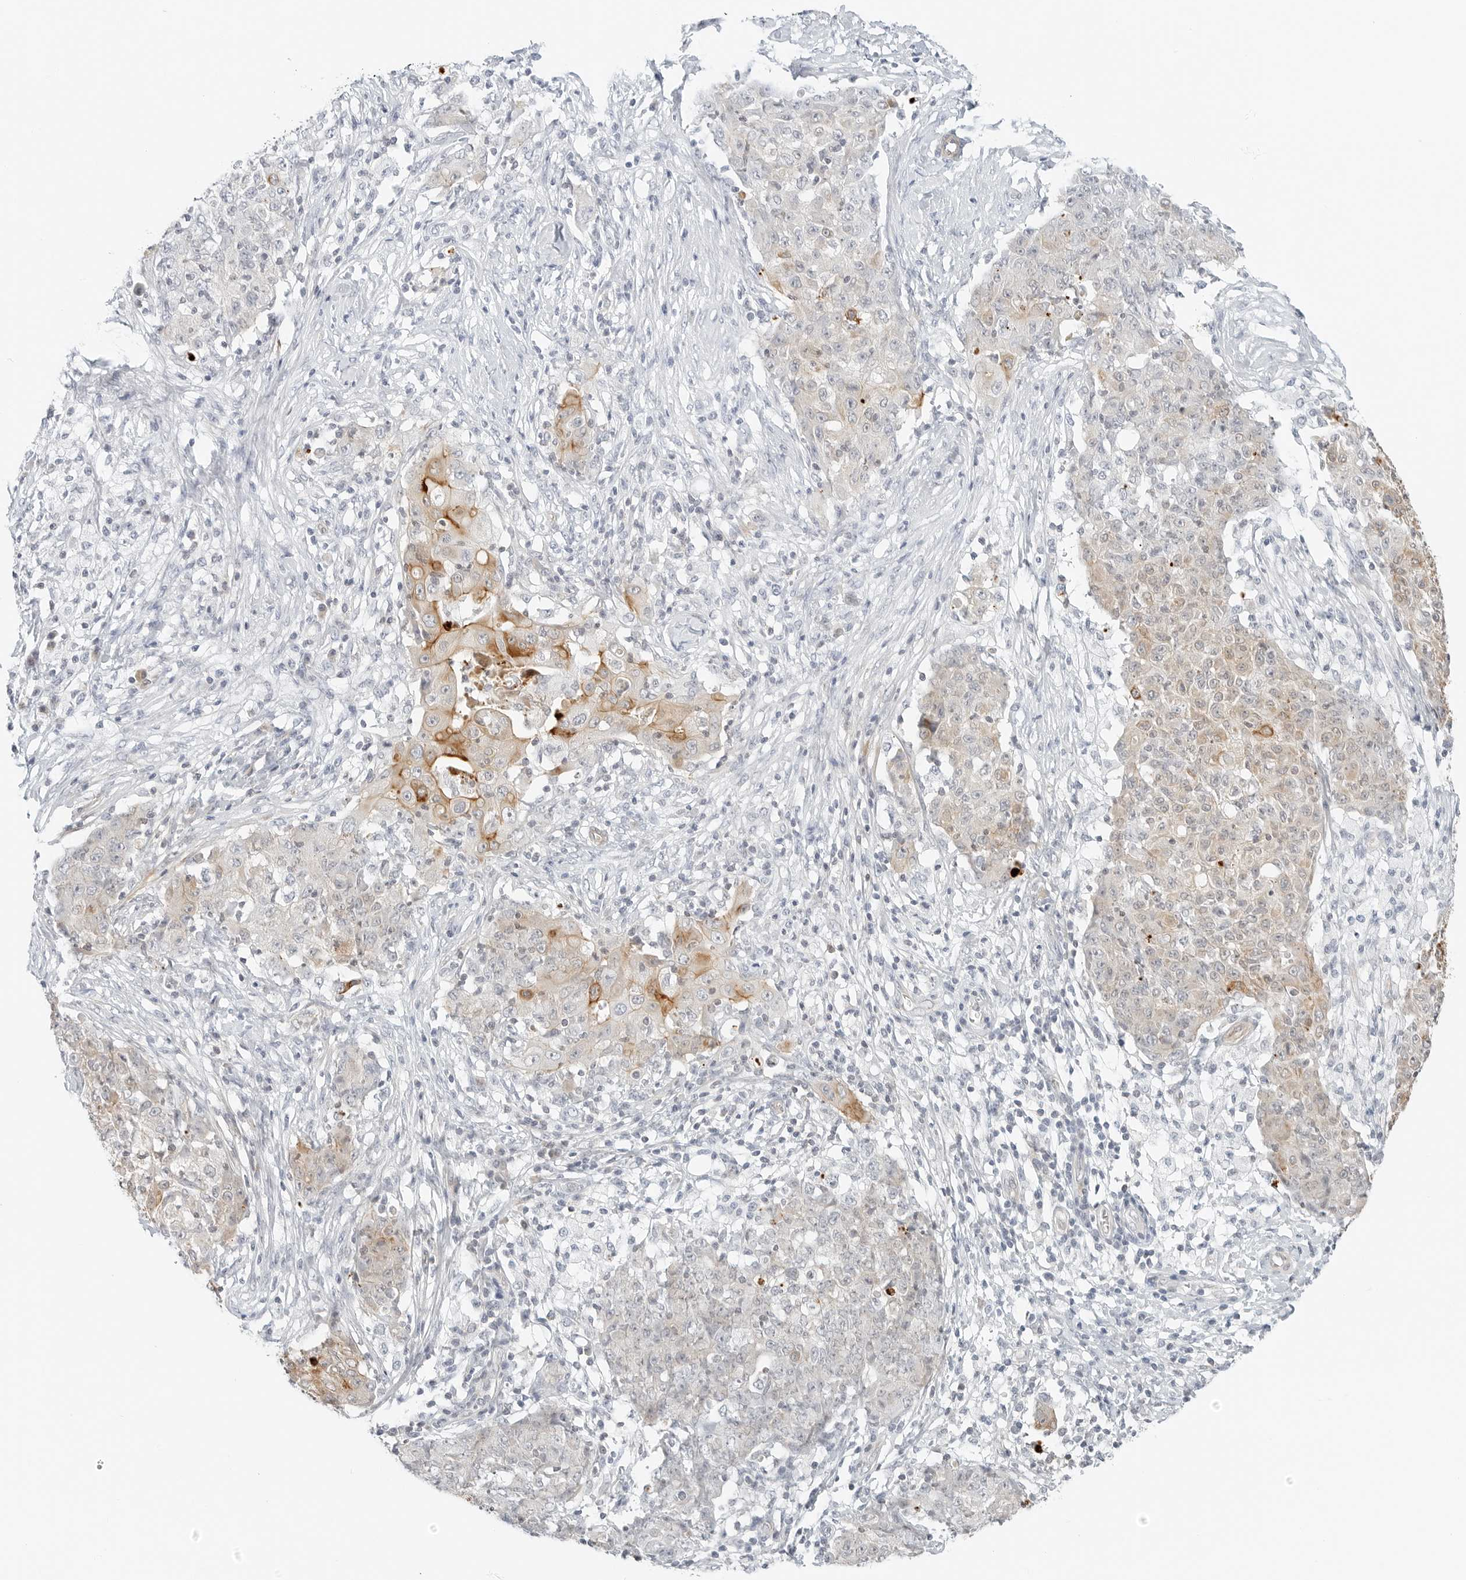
{"staining": {"intensity": "moderate", "quantity": "<25%", "location": "cytoplasmic/membranous"}, "tissue": "ovarian cancer", "cell_type": "Tumor cells", "image_type": "cancer", "snomed": [{"axis": "morphology", "description": "Carcinoma, endometroid"}, {"axis": "topography", "description": "Ovary"}], "caption": "Immunohistochemistry of human ovarian cancer displays low levels of moderate cytoplasmic/membranous positivity in approximately <25% of tumor cells.", "gene": "IQCC", "patient": {"sex": "female", "age": 42}}